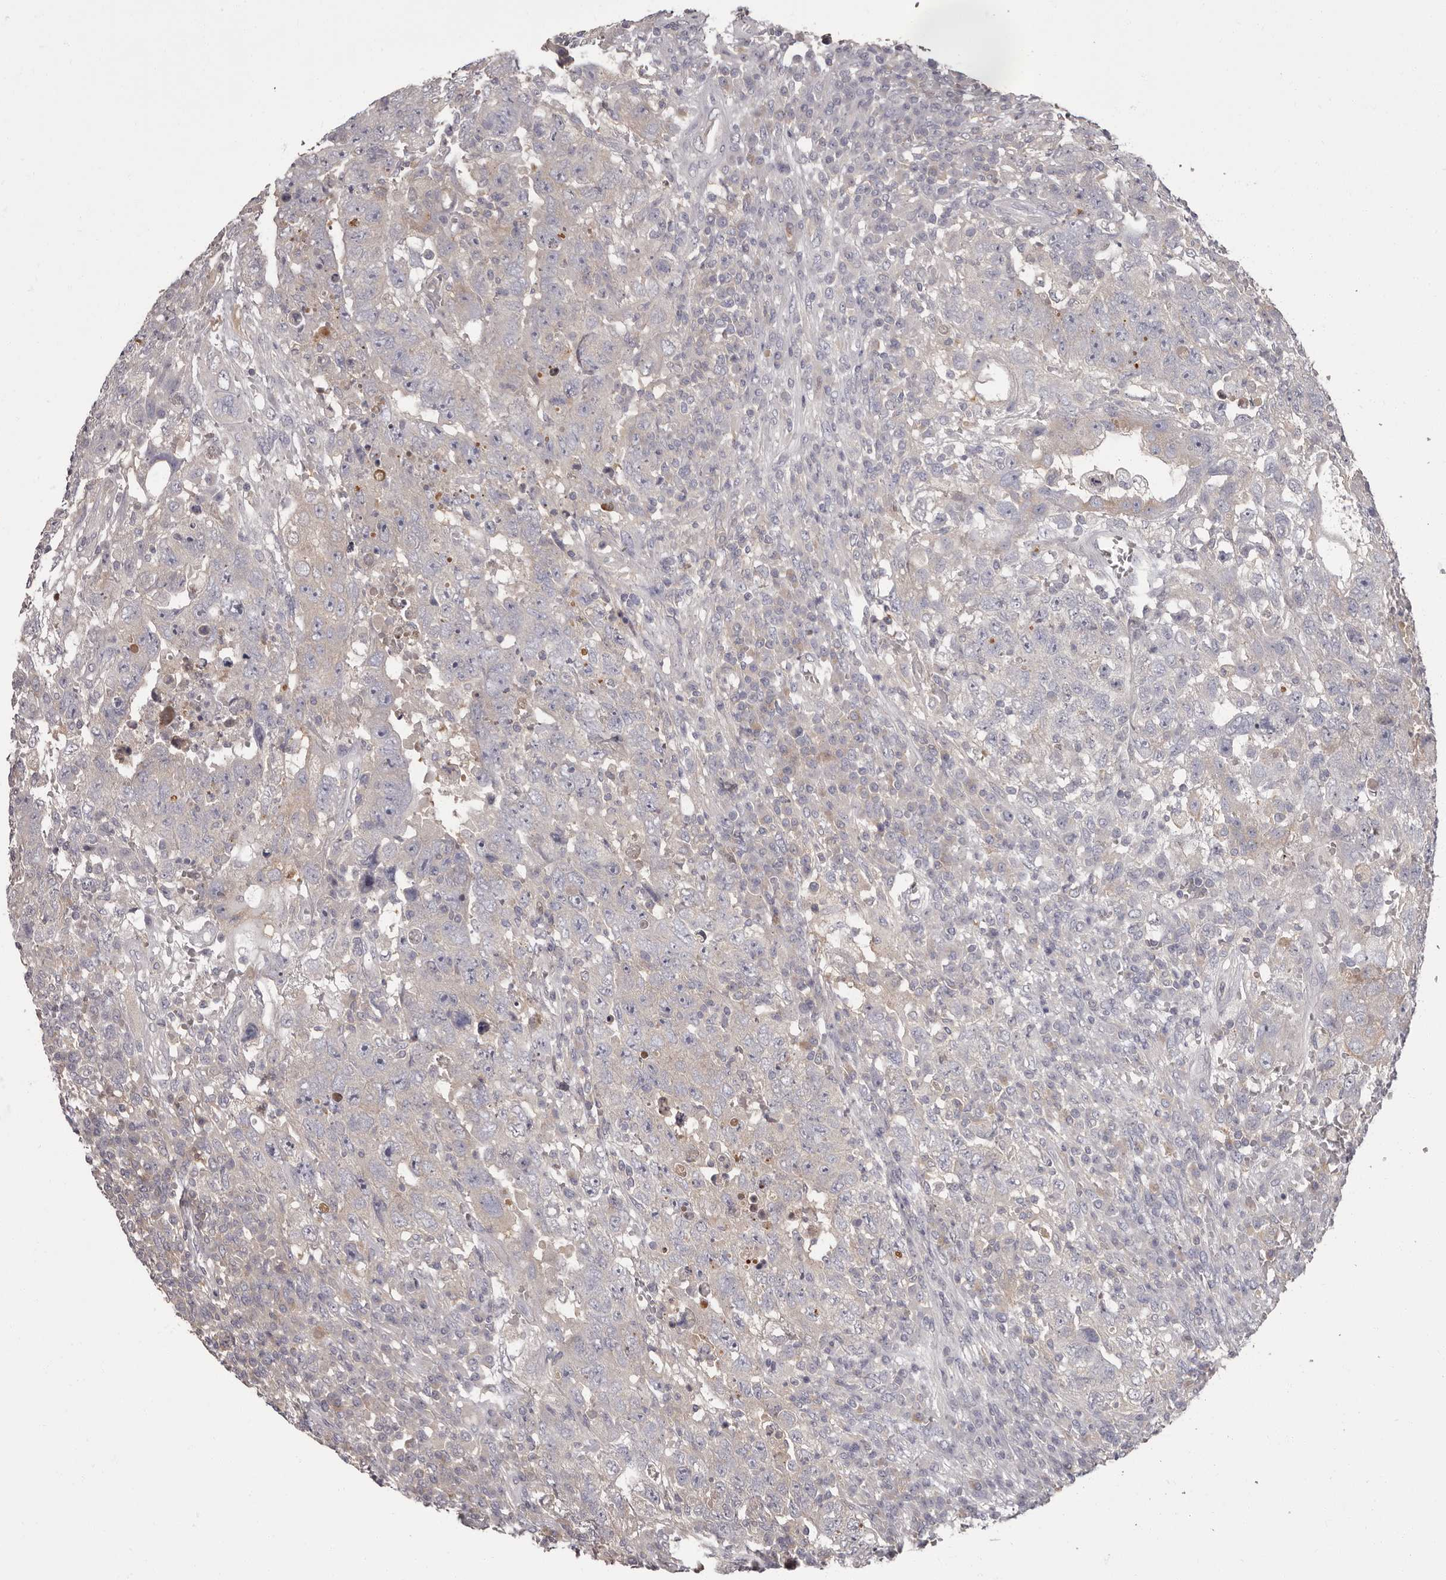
{"staining": {"intensity": "weak", "quantity": "<25%", "location": "cytoplasmic/membranous"}, "tissue": "testis cancer", "cell_type": "Tumor cells", "image_type": "cancer", "snomed": [{"axis": "morphology", "description": "Carcinoma, Embryonal, NOS"}, {"axis": "topography", "description": "Testis"}], "caption": "IHC photomicrograph of human embryonal carcinoma (testis) stained for a protein (brown), which demonstrates no expression in tumor cells.", "gene": "APEH", "patient": {"sex": "male", "age": 26}}